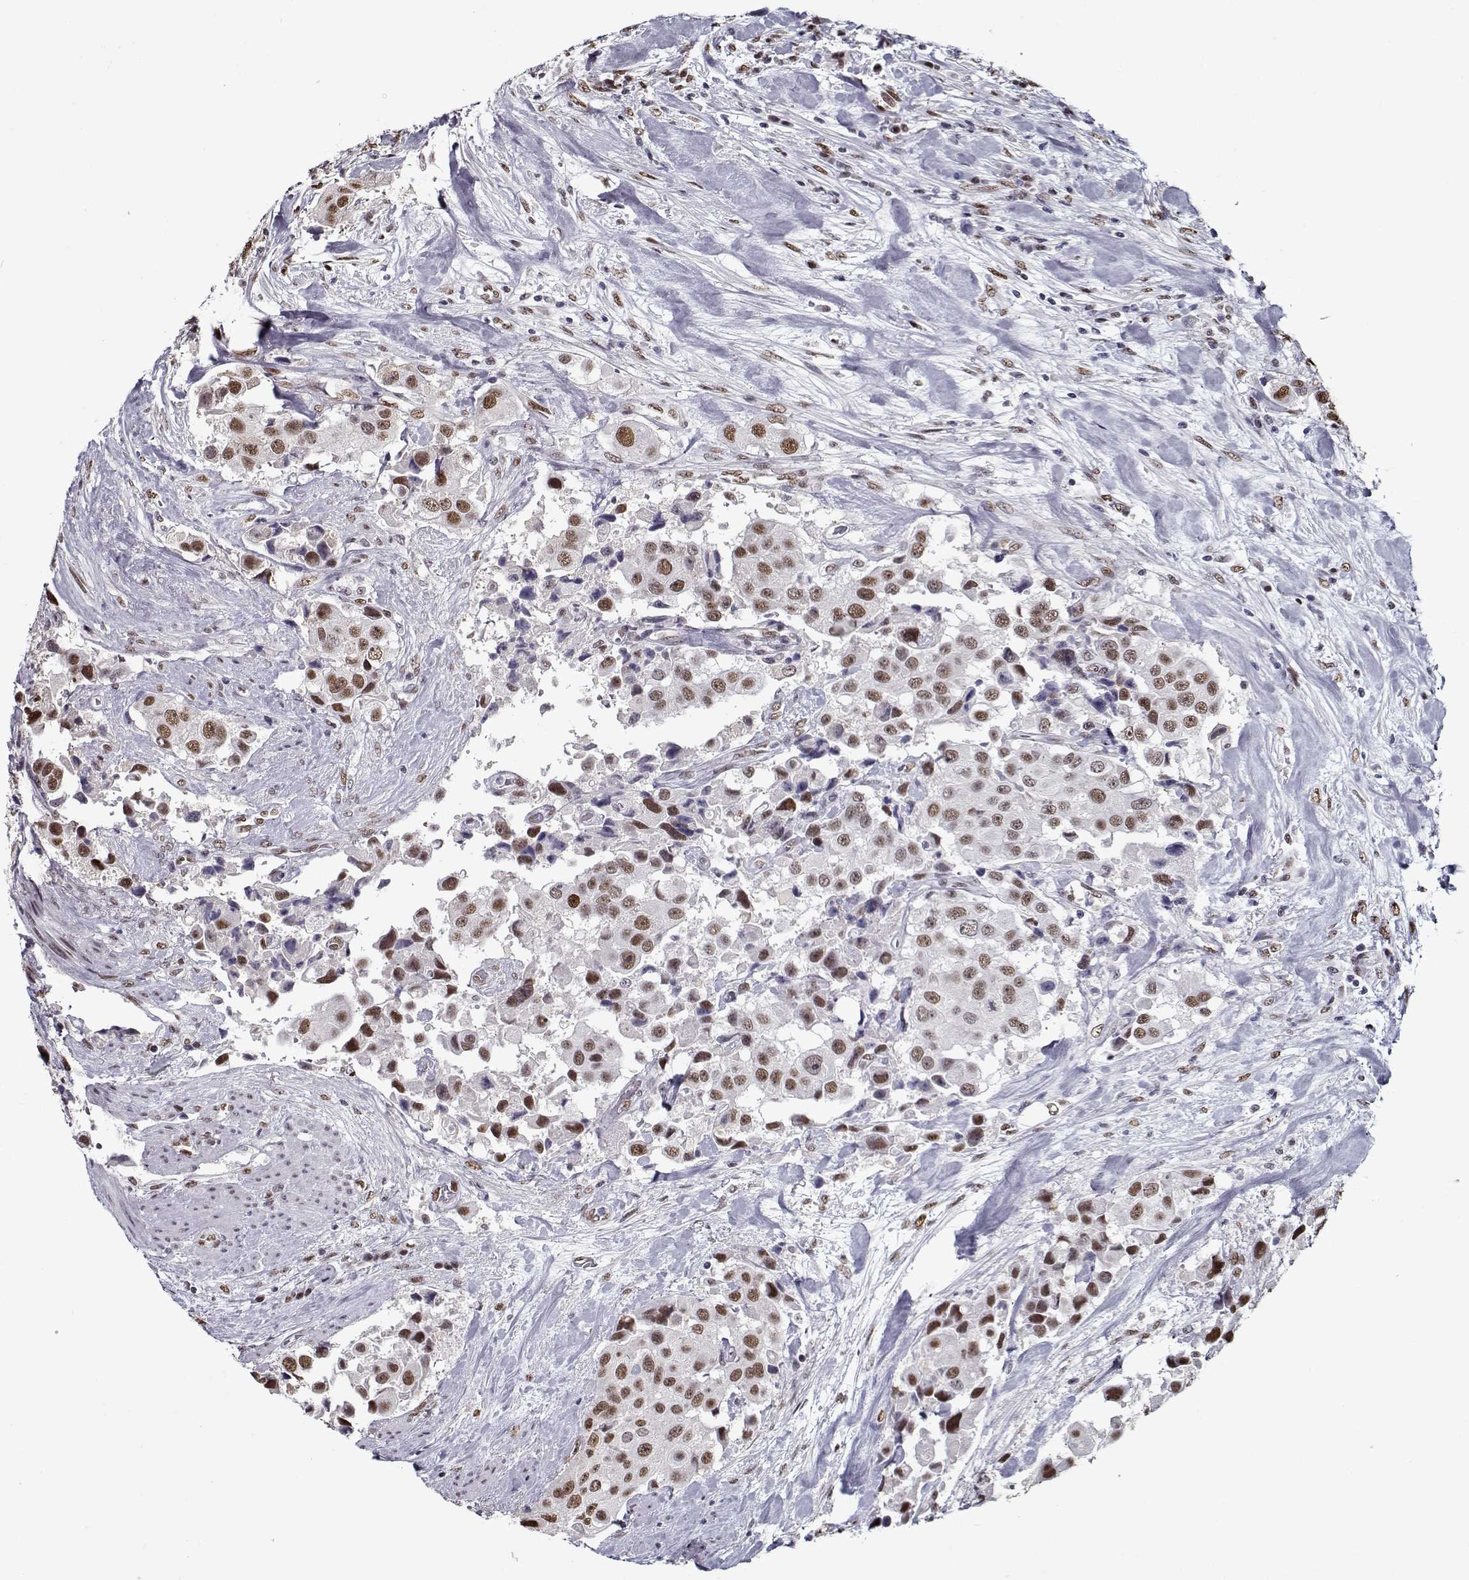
{"staining": {"intensity": "moderate", "quantity": "25%-75%", "location": "nuclear"}, "tissue": "urothelial cancer", "cell_type": "Tumor cells", "image_type": "cancer", "snomed": [{"axis": "morphology", "description": "Urothelial carcinoma, High grade"}, {"axis": "topography", "description": "Urinary bladder"}], "caption": "Human urothelial cancer stained for a protein (brown) reveals moderate nuclear positive expression in approximately 25%-75% of tumor cells.", "gene": "PRMT8", "patient": {"sex": "female", "age": 64}}